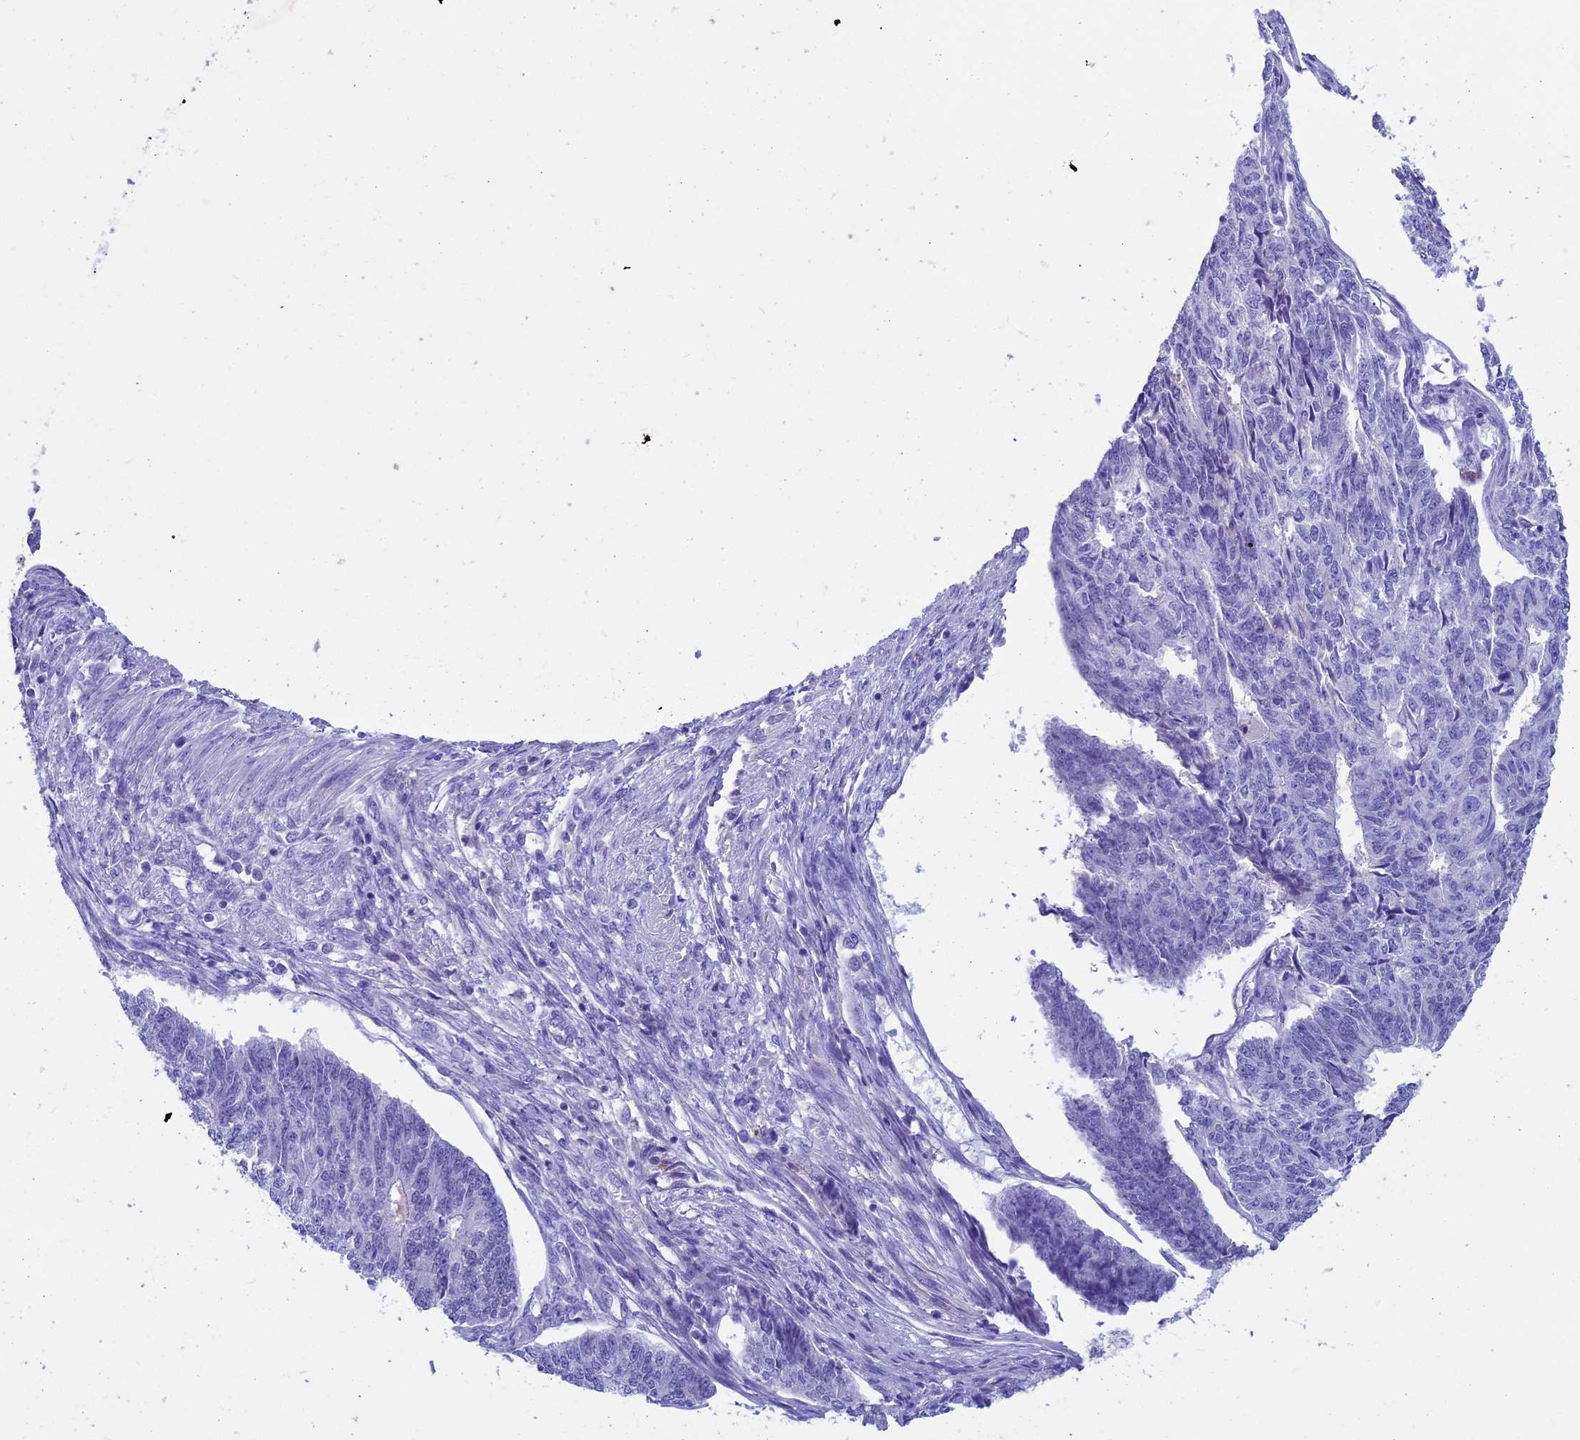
{"staining": {"intensity": "negative", "quantity": "none", "location": "none"}, "tissue": "endometrial cancer", "cell_type": "Tumor cells", "image_type": "cancer", "snomed": [{"axis": "morphology", "description": "Adenocarcinoma, NOS"}, {"axis": "topography", "description": "Endometrium"}], "caption": "High magnification brightfield microscopy of endometrial adenocarcinoma stained with DAB (brown) and counterstained with hematoxylin (blue): tumor cells show no significant staining.", "gene": "IGSF6", "patient": {"sex": "female", "age": 32}}